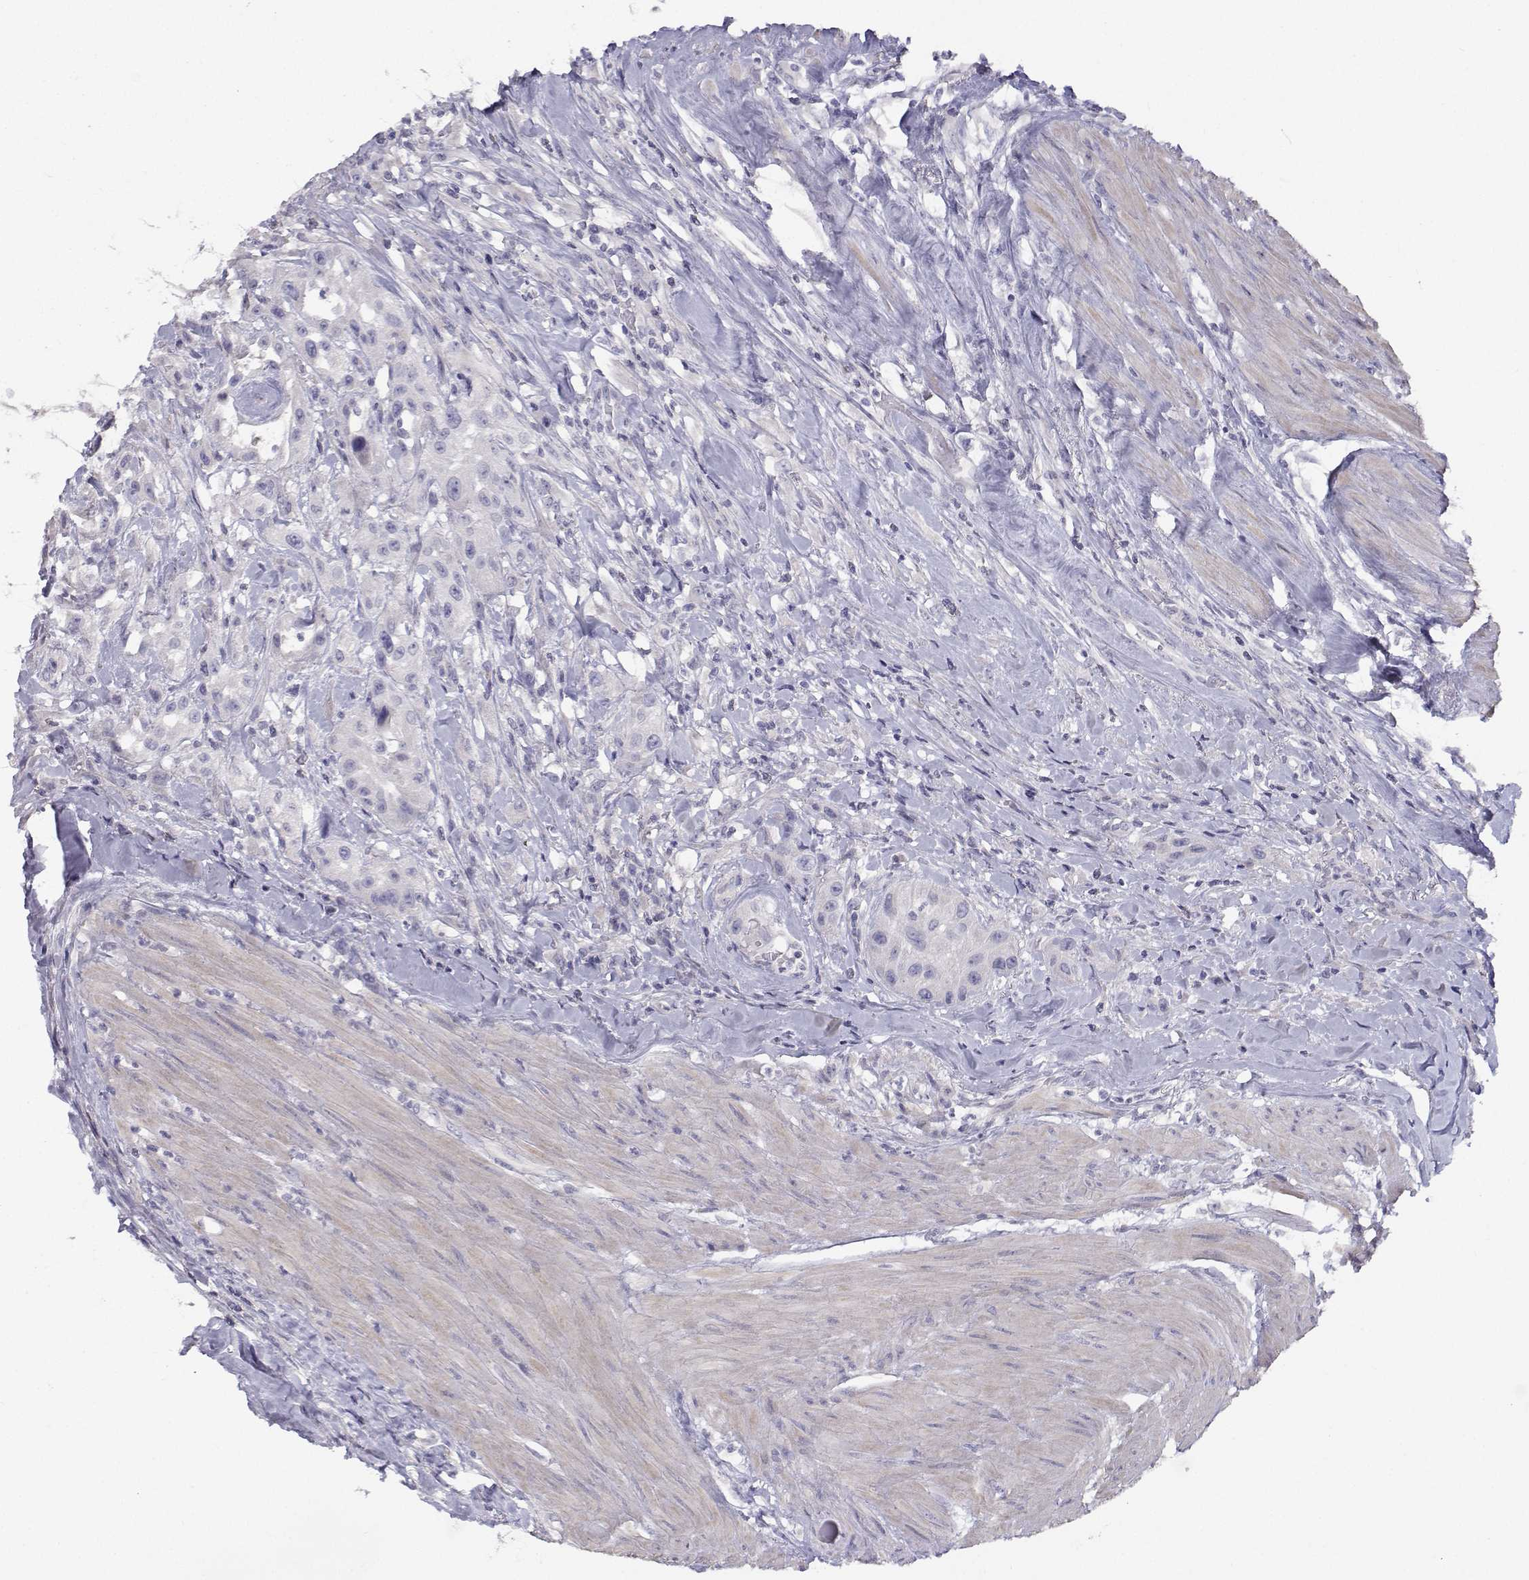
{"staining": {"intensity": "negative", "quantity": "none", "location": "none"}, "tissue": "urothelial cancer", "cell_type": "Tumor cells", "image_type": "cancer", "snomed": [{"axis": "morphology", "description": "Urothelial carcinoma, High grade"}, {"axis": "topography", "description": "Urinary bladder"}], "caption": "The photomicrograph reveals no significant staining in tumor cells of urothelial carcinoma (high-grade).", "gene": "ANKRD65", "patient": {"sex": "male", "age": 79}}